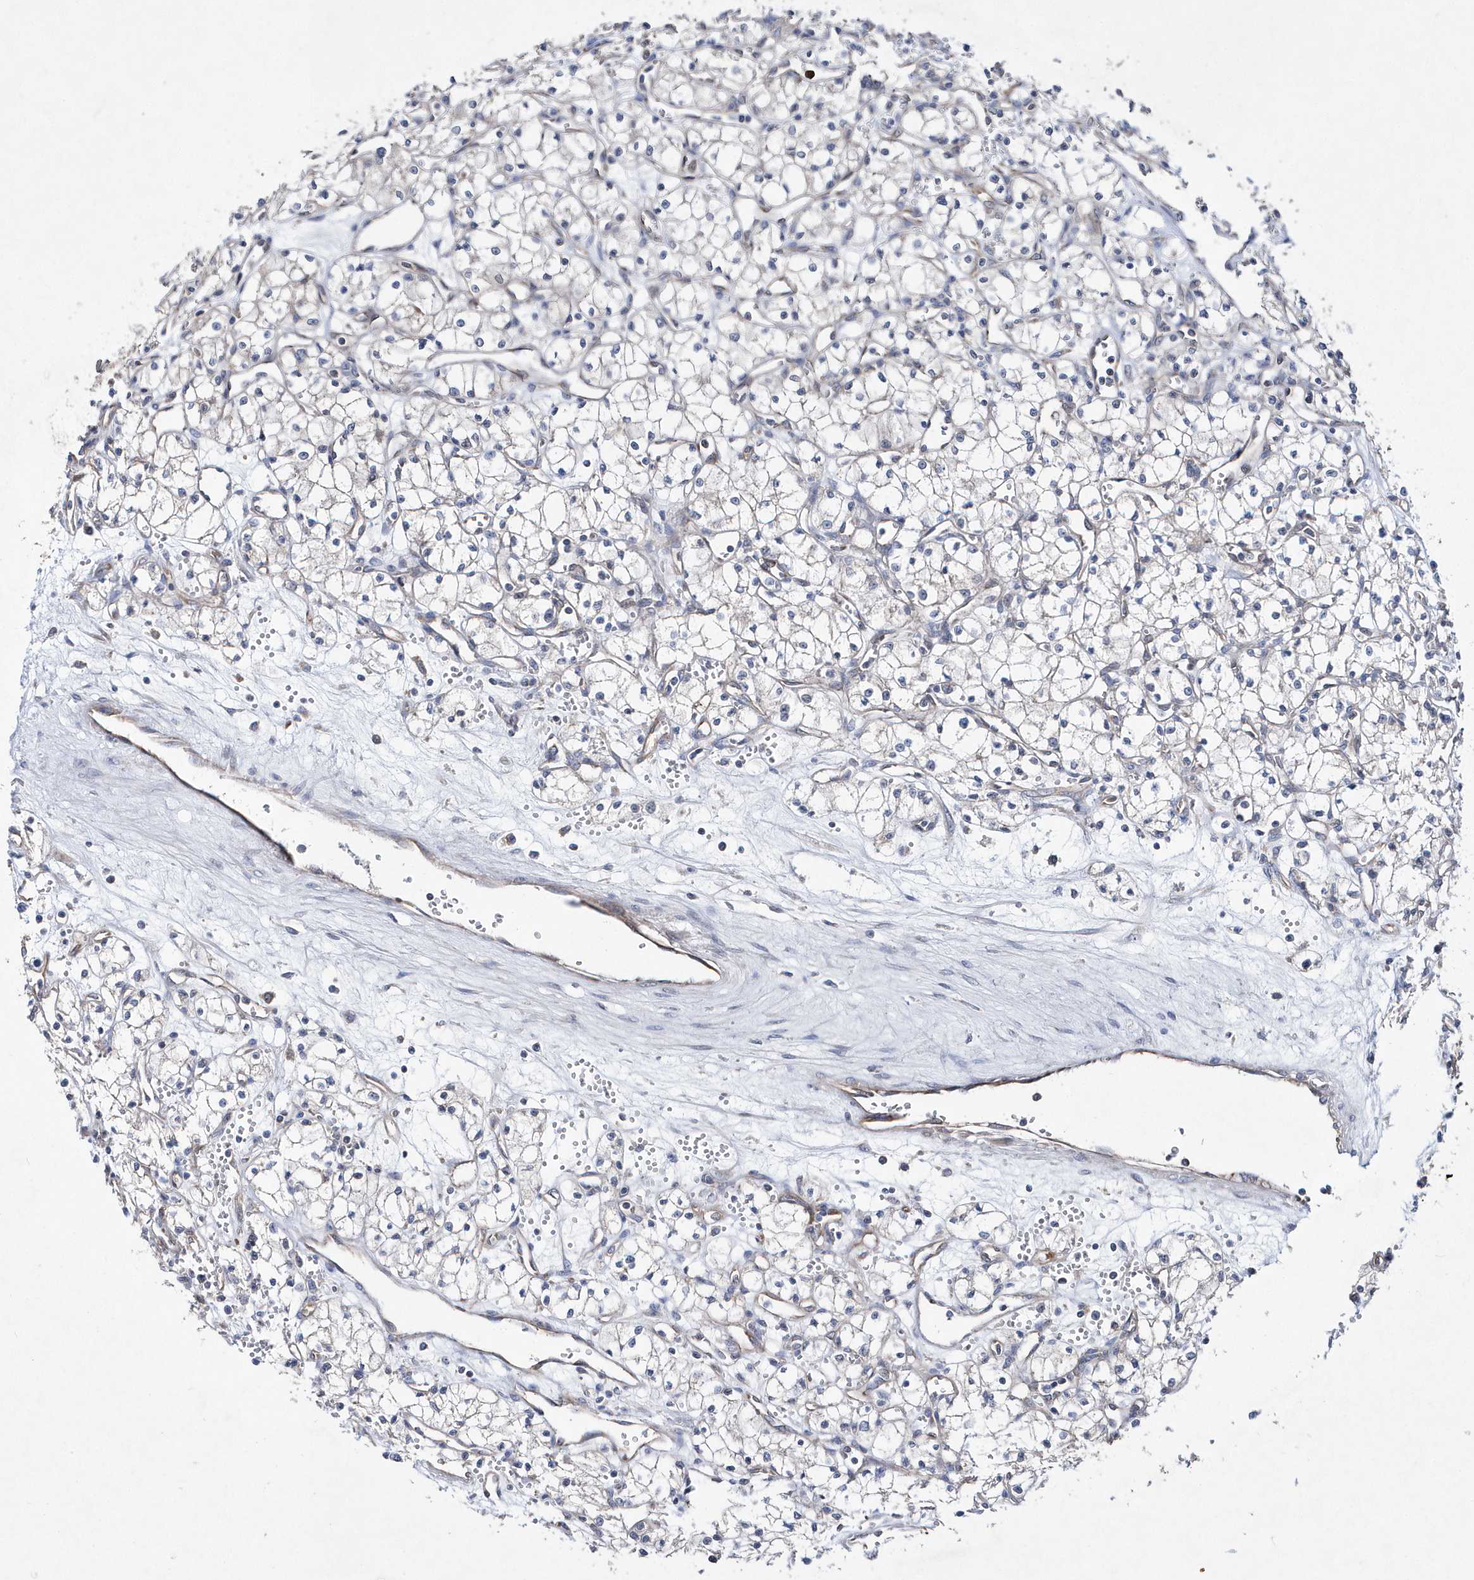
{"staining": {"intensity": "negative", "quantity": "none", "location": "none"}, "tissue": "renal cancer", "cell_type": "Tumor cells", "image_type": "cancer", "snomed": [{"axis": "morphology", "description": "Adenocarcinoma, NOS"}, {"axis": "topography", "description": "Kidney"}], "caption": "Micrograph shows no protein positivity in tumor cells of renal cancer tissue.", "gene": "JKAMP", "patient": {"sex": "male", "age": 59}}